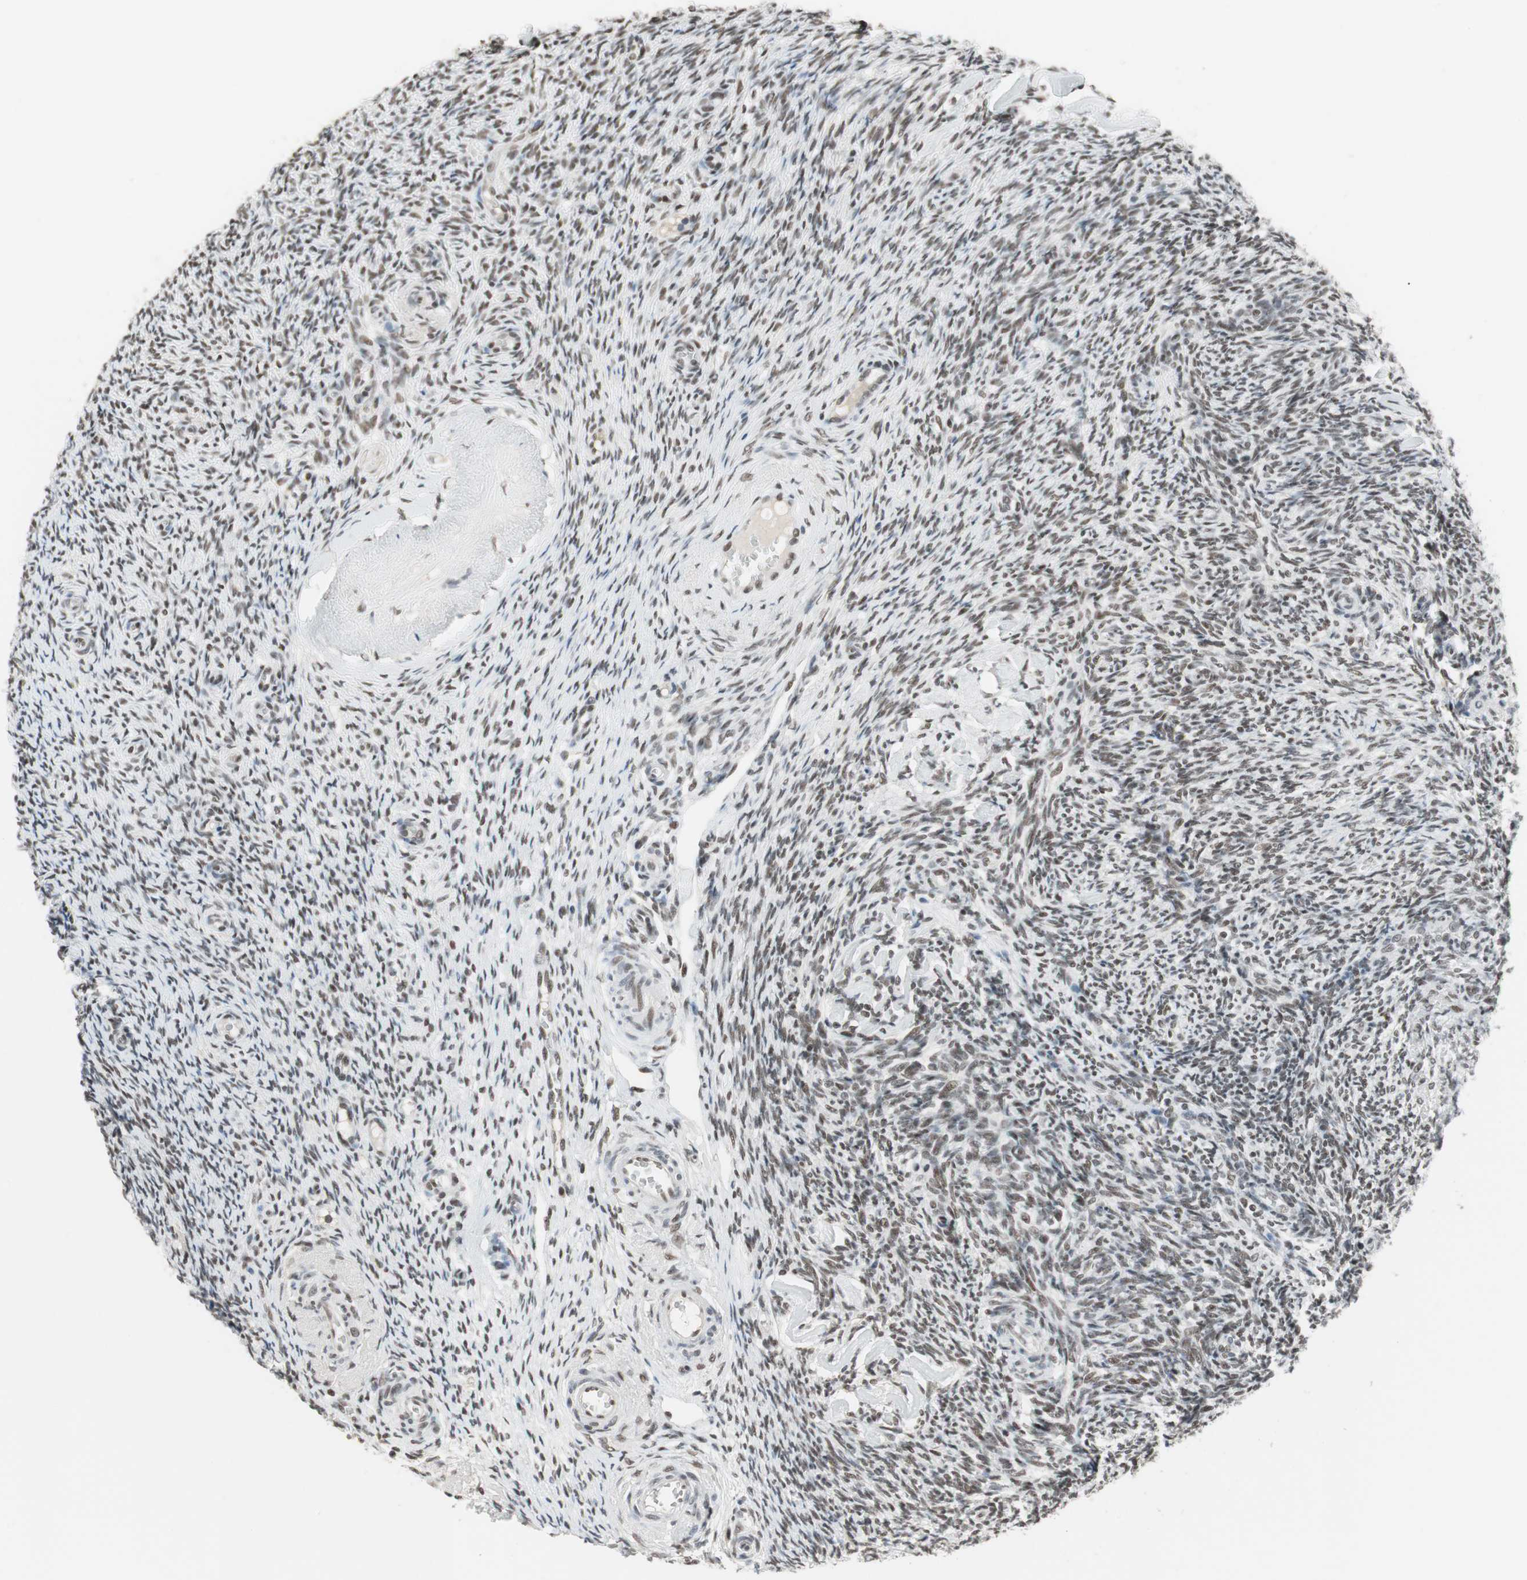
{"staining": {"intensity": "moderate", "quantity": ">75%", "location": "nuclear"}, "tissue": "ovary", "cell_type": "Ovarian stroma cells", "image_type": "normal", "snomed": [{"axis": "morphology", "description": "Normal tissue, NOS"}, {"axis": "topography", "description": "Ovary"}], "caption": "Protein staining reveals moderate nuclear positivity in about >75% of ovarian stroma cells in benign ovary. (brown staining indicates protein expression, while blue staining denotes nuclei).", "gene": "RTF1", "patient": {"sex": "female", "age": 60}}